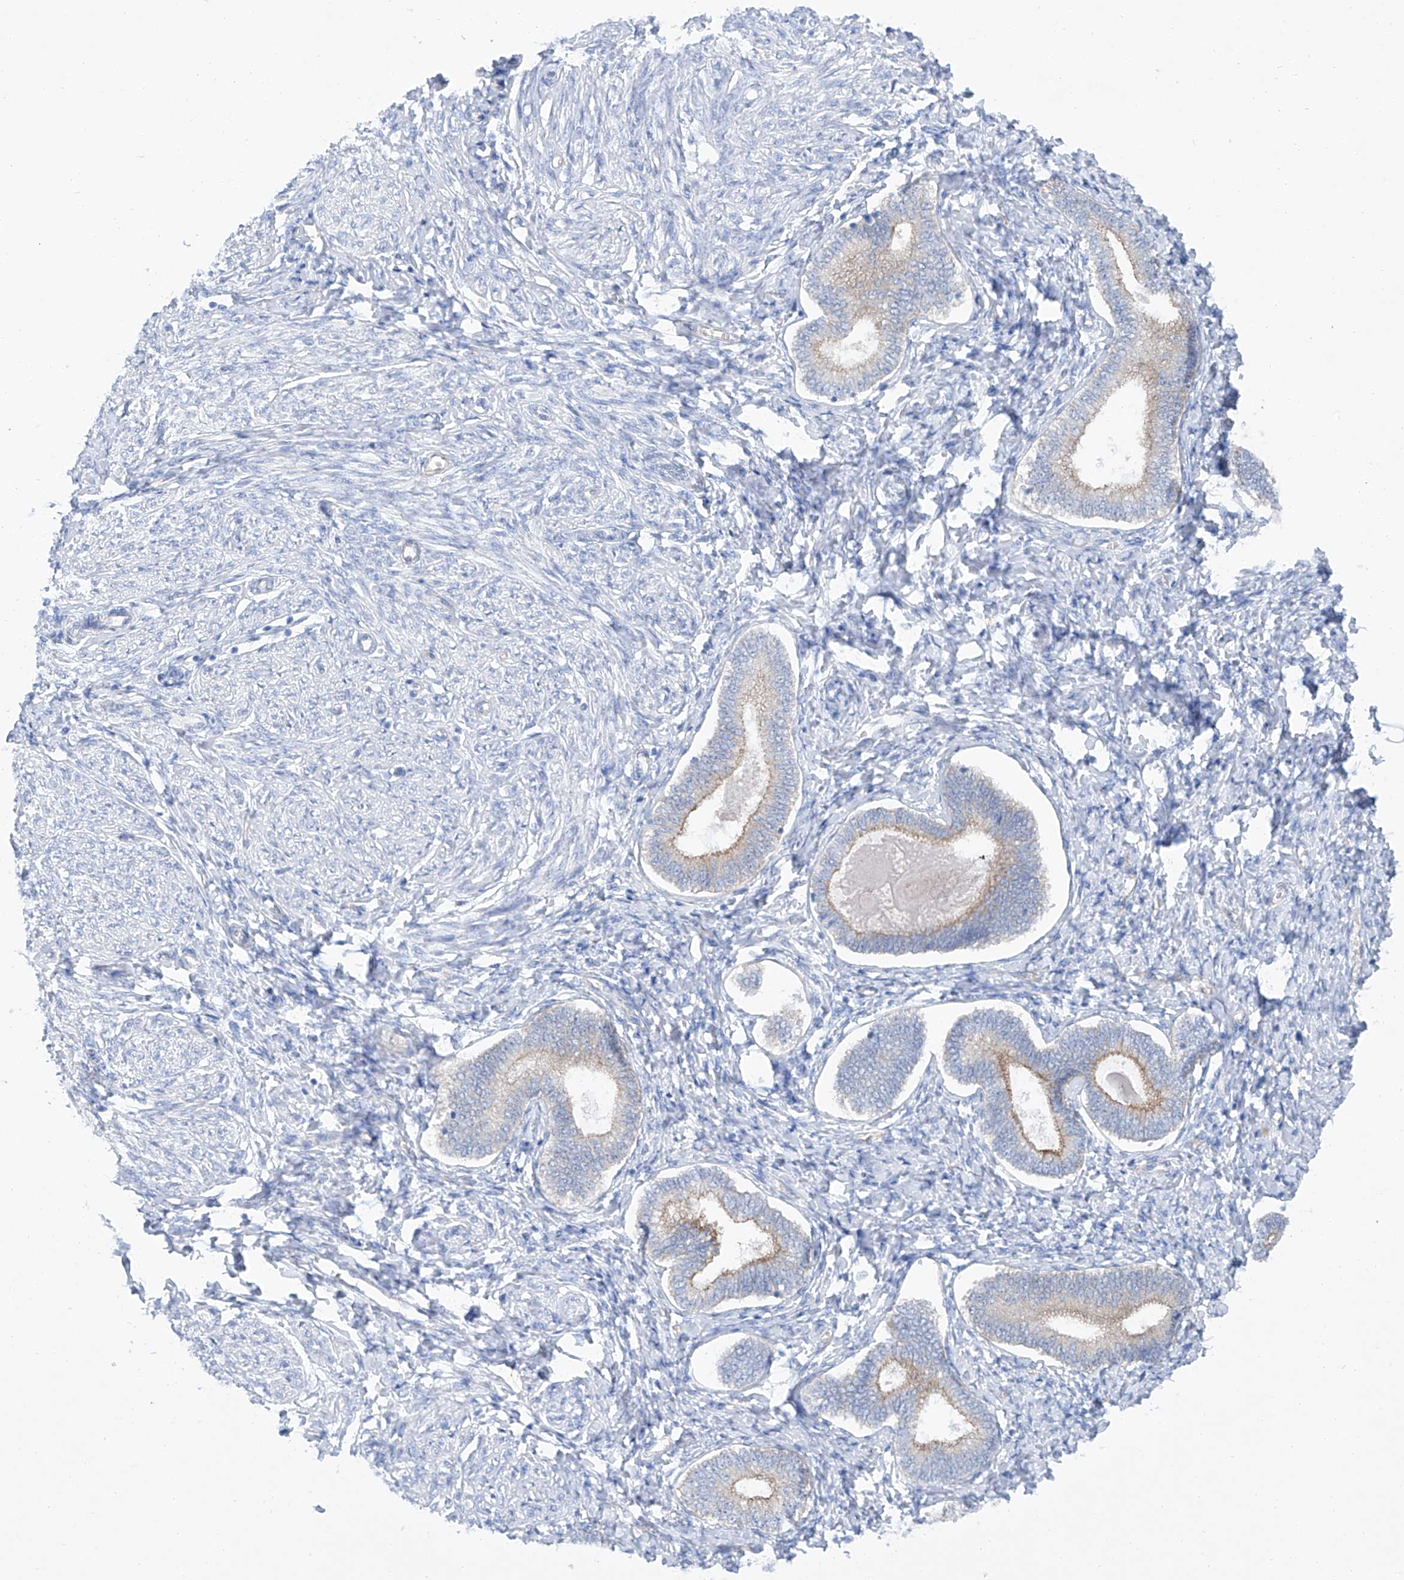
{"staining": {"intensity": "negative", "quantity": "none", "location": "none"}, "tissue": "endometrium", "cell_type": "Cells in endometrial stroma", "image_type": "normal", "snomed": [{"axis": "morphology", "description": "Normal tissue, NOS"}, {"axis": "topography", "description": "Endometrium"}], "caption": "This is an immunohistochemistry (IHC) photomicrograph of benign endometrium. There is no staining in cells in endometrial stroma.", "gene": "MAGI1", "patient": {"sex": "female", "age": 72}}